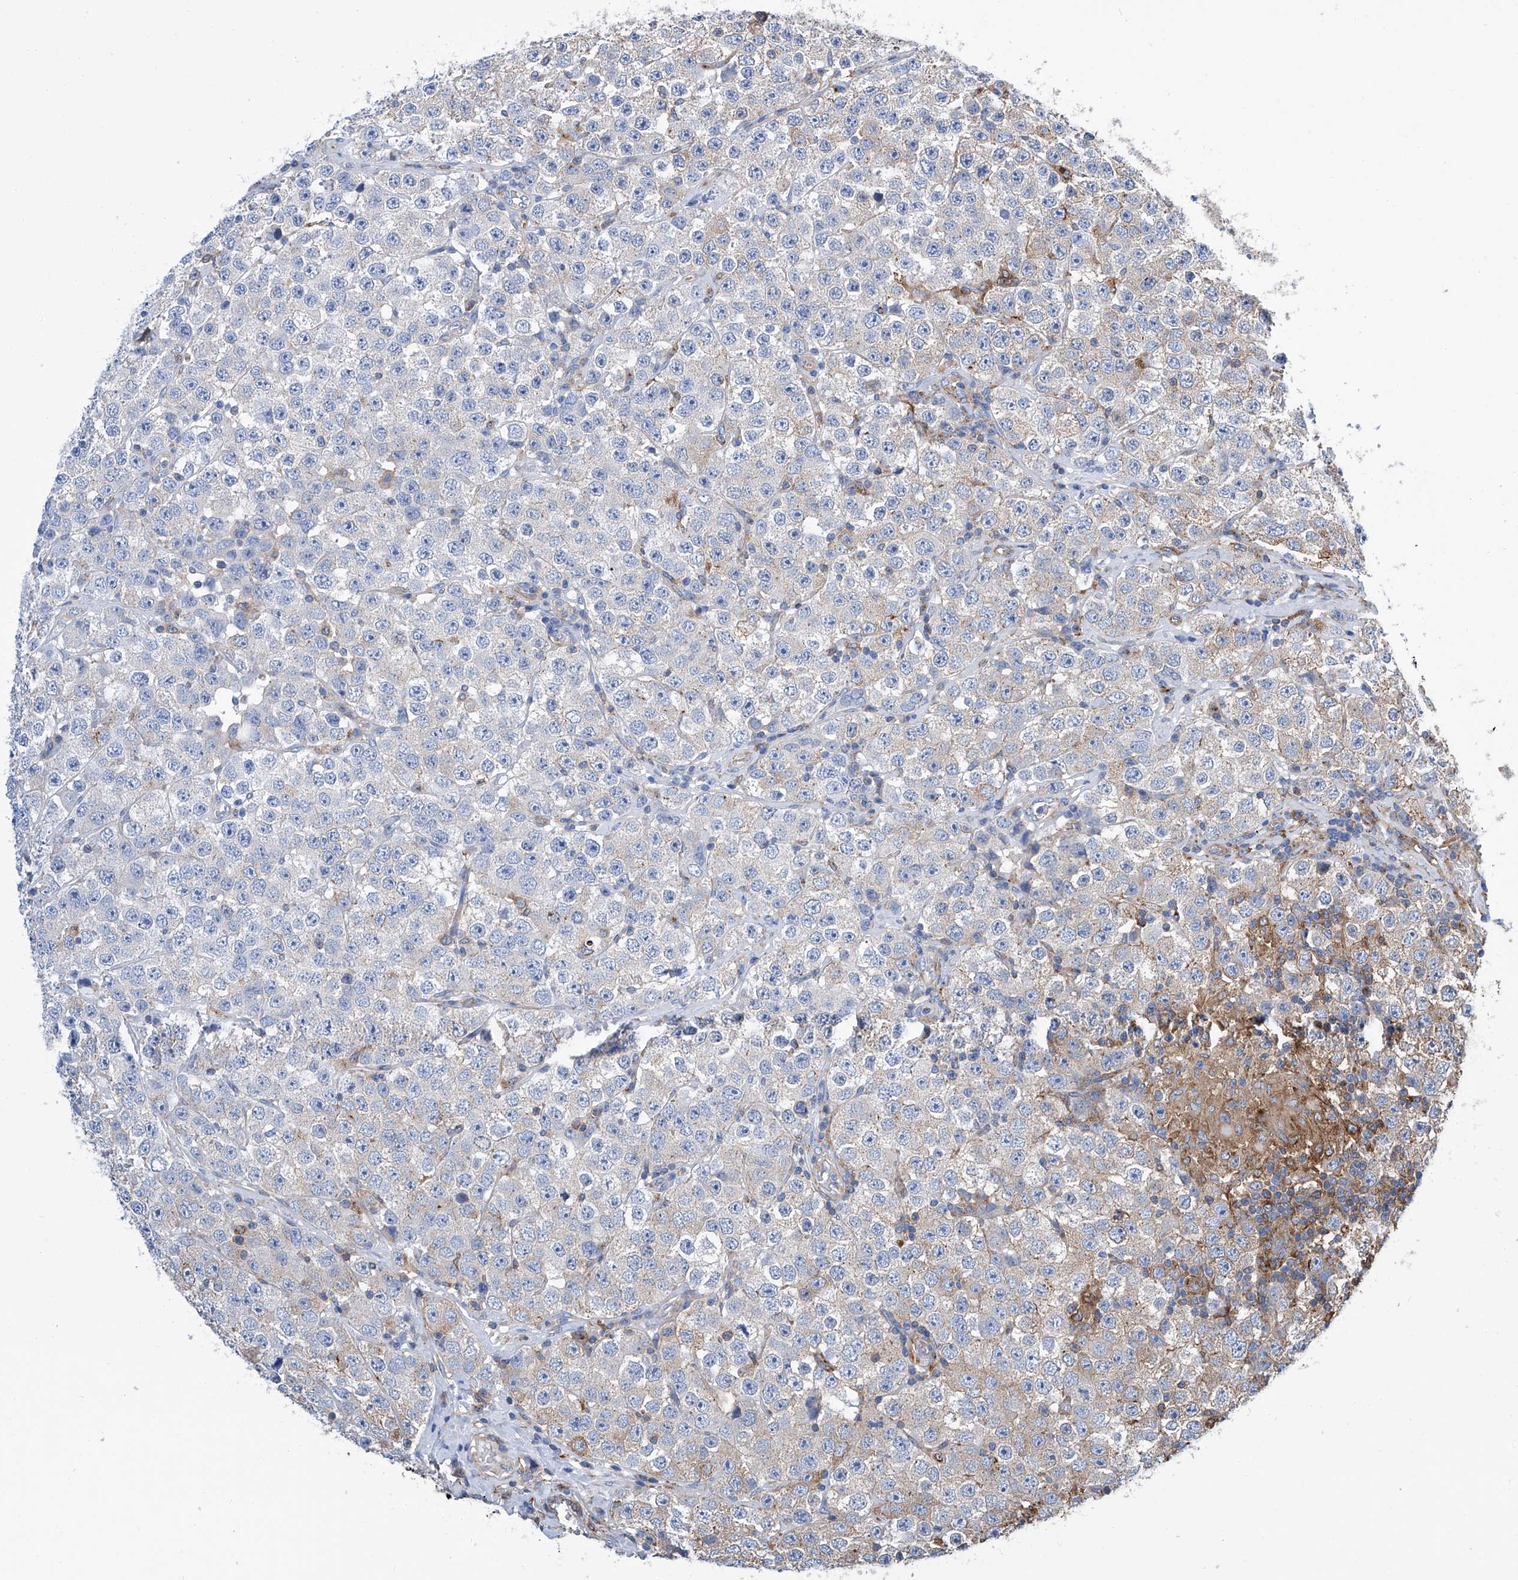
{"staining": {"intensity": "weak", "quantity": "<25%", "location": "cytoplasmic/membranous"}, "tissue": "testis cancer", "cell_type": "Tumor cells", "image_type": "cancer", "snomed": [{"axis": "morphology", "description": "Seminoma, NOS"}, {"axis": "topography", "description": "Testis"}], "caption": "There is no significant staining in tumor cells of testis cancer (seminoma). (DAB (3,3'-diaminobenzidine) immunohistochemistry (IHC), high magnification).", "gene": "GPT", "patient": {"sex": "male", "age": 28}}